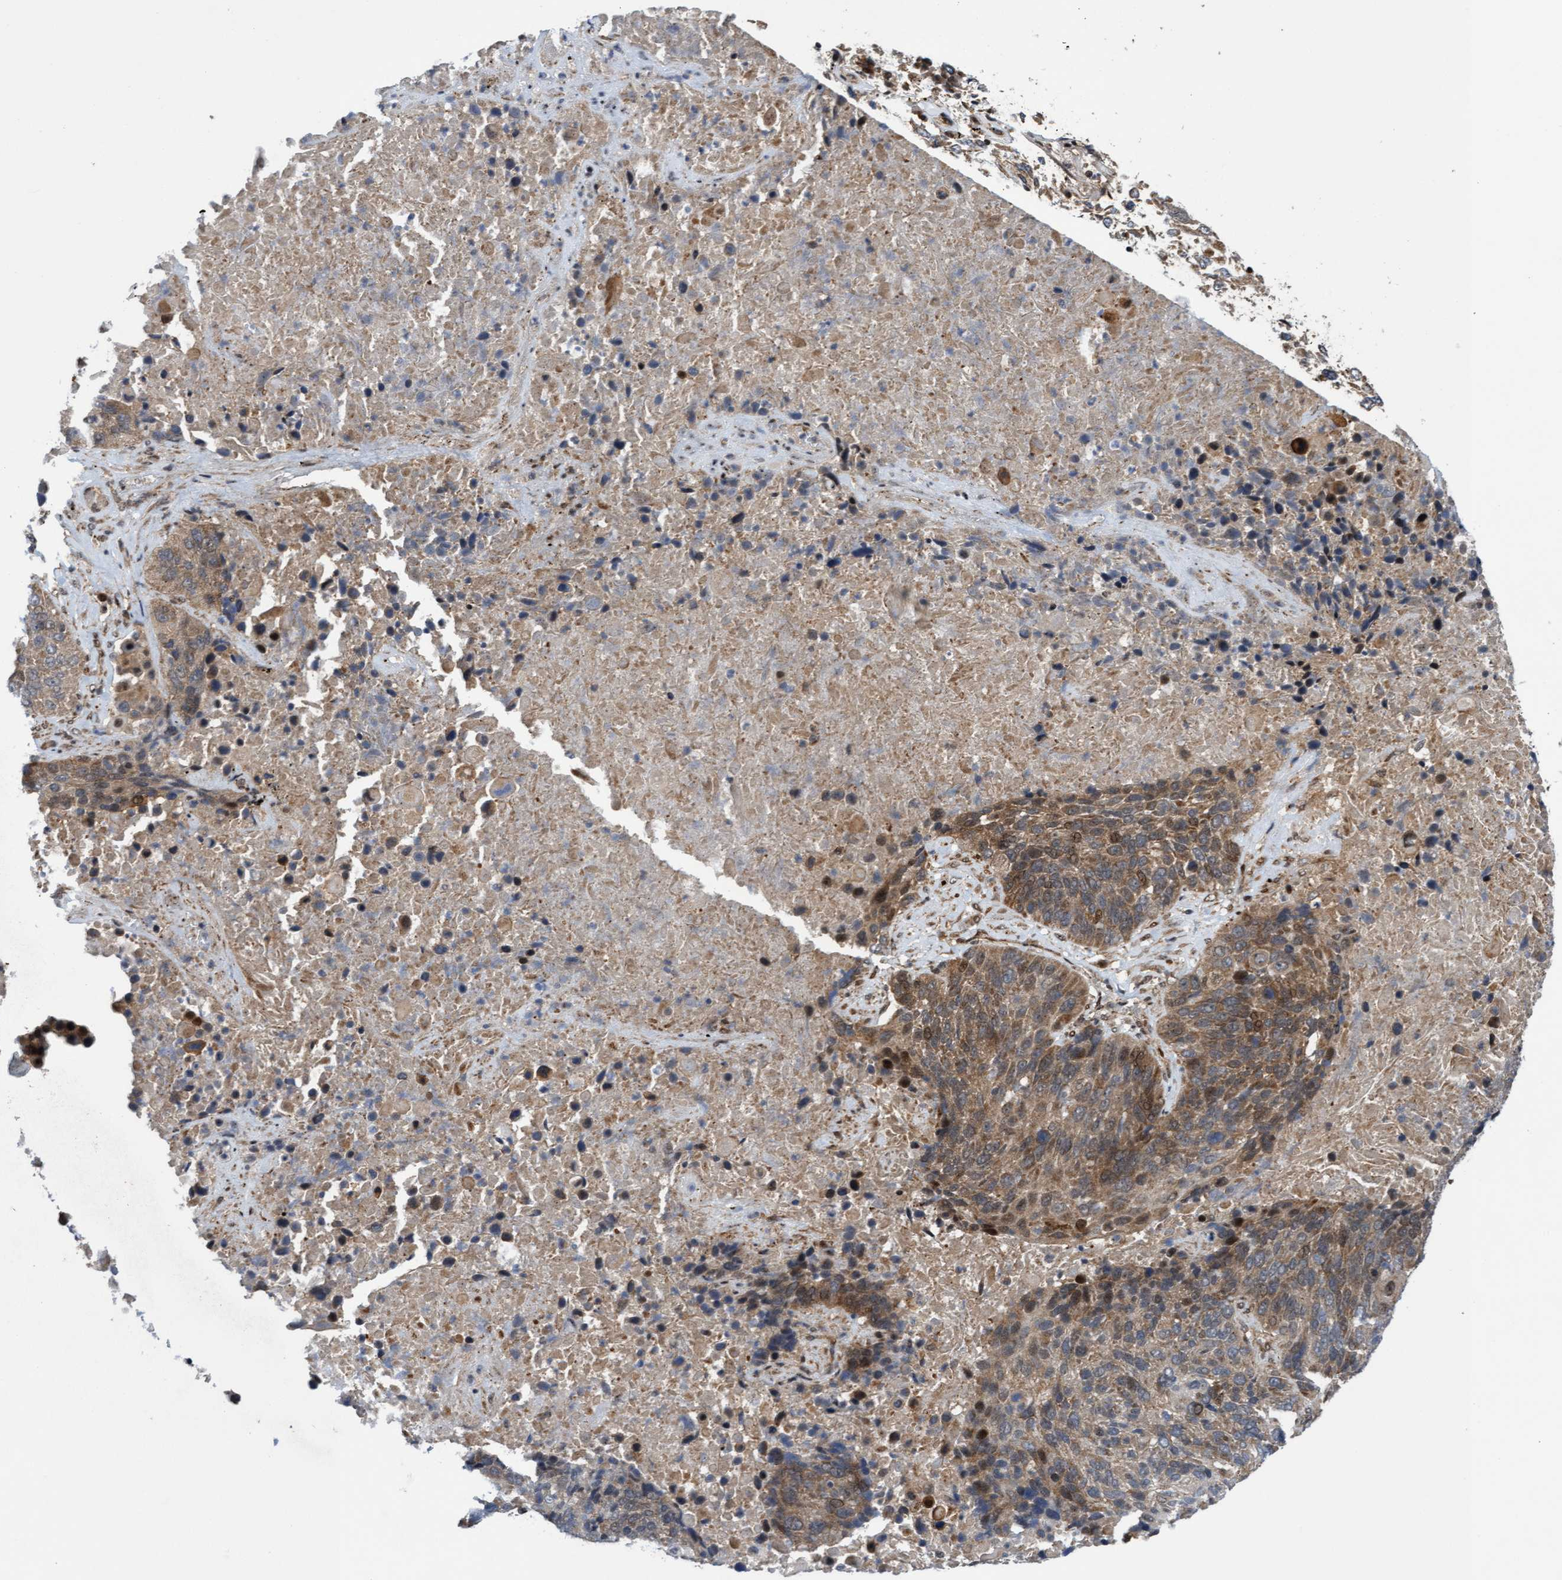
{"staining": {"intensity": "moderate", "quantity": ">75%", "location": "cytoplasmic/membranous"}, "tissue": "lung cancer", "cell_type": "Tumor cells", "image_type": "cancer", "snomed": [{"axis": "morphology", "description": "Squamous cell carcinoma, NOS"}, {"axis": "topography", "description": "Lung"}], "caption": "An image of human lung squamous cell carcinoma stained for a protein reveals moderate cytoplasmic/membranous brown staining in tumor cells. Immunohistochemistry (ihc) stains the protein of interest in brown and the nuclei are stained blue.", "gene": "ITFG1", "patient": {"sex": "male", "age": 65}}